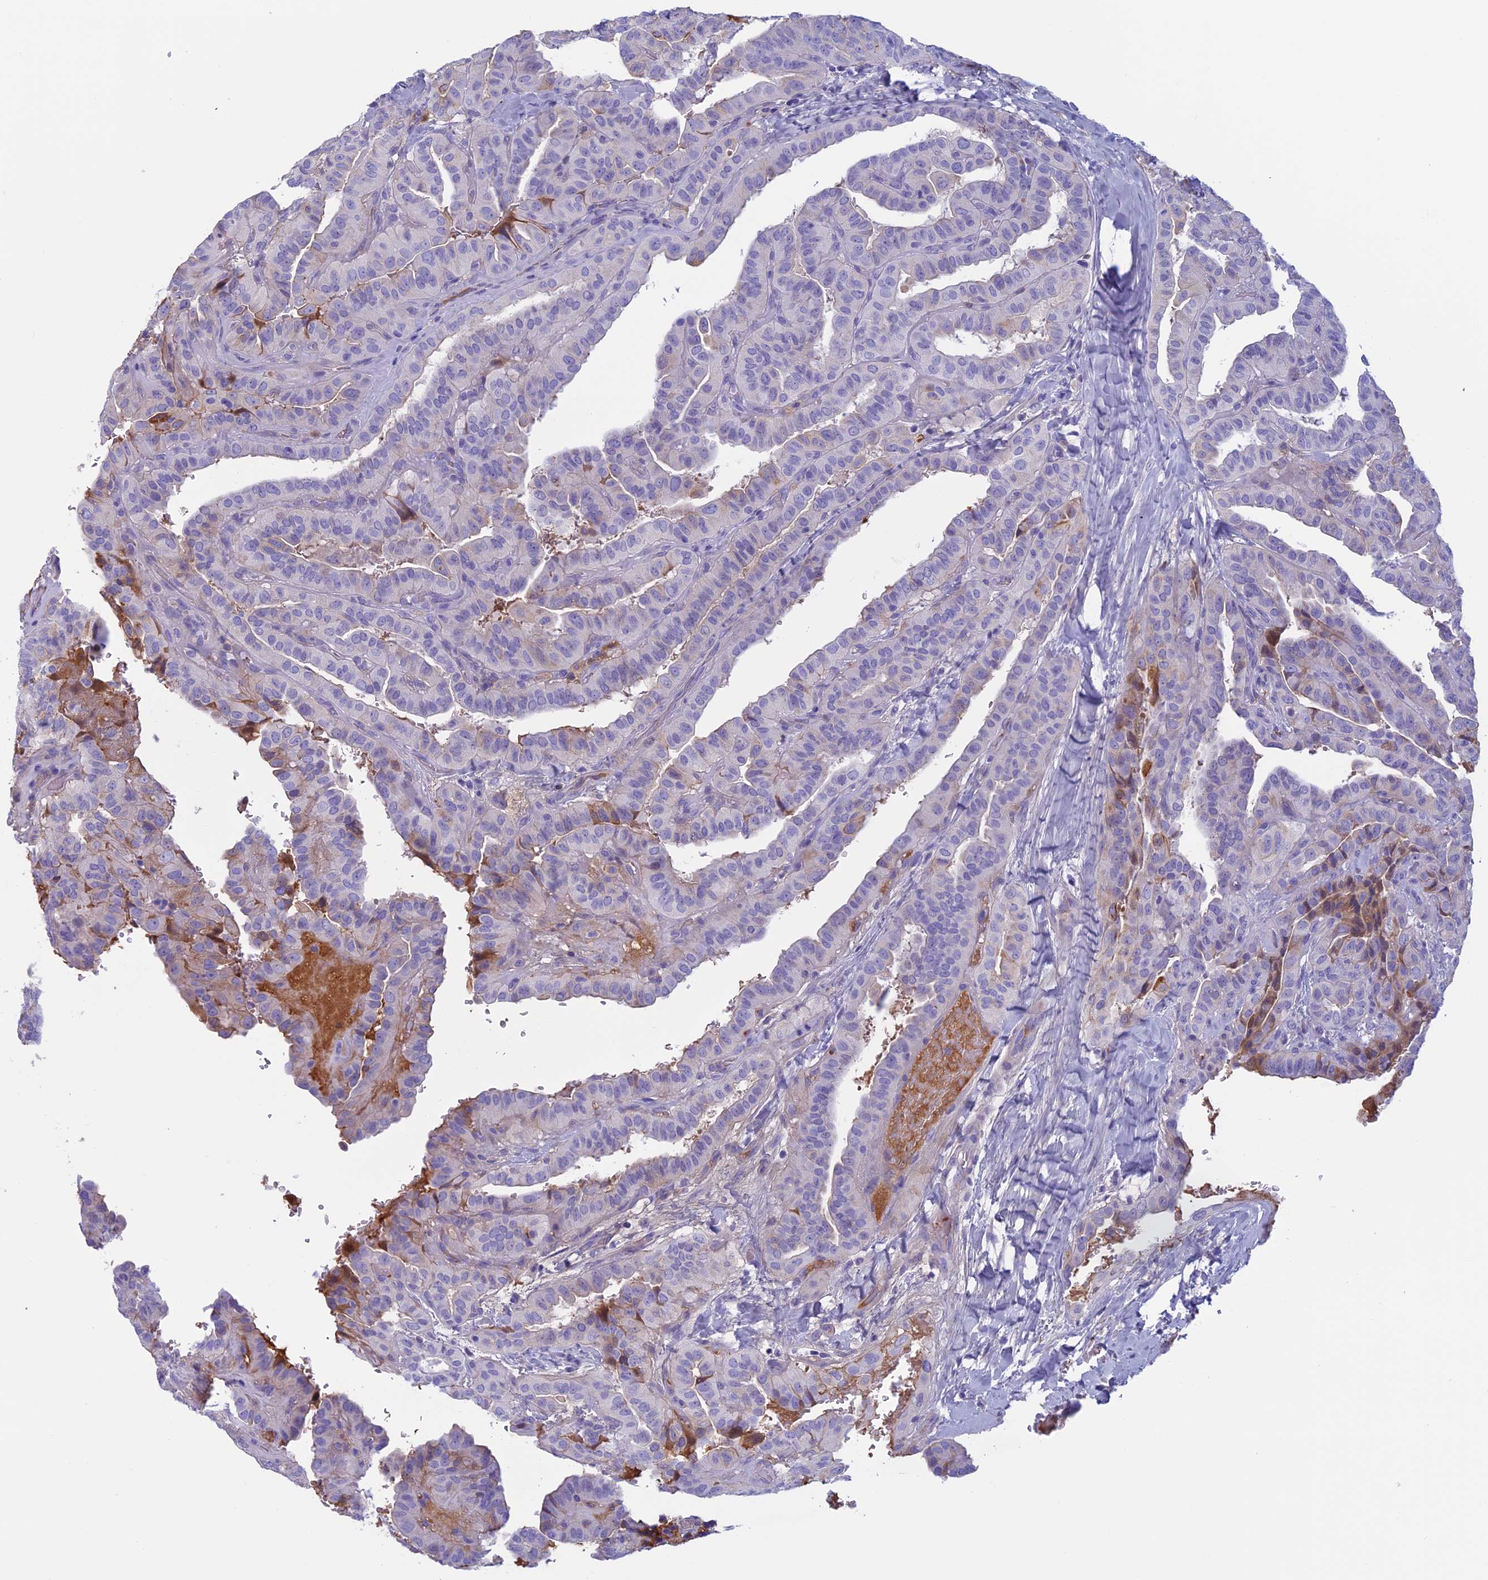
{"staining": {"intensity": "moderate", "quantity": "<25%", "location": "cytoplasmic/membranous"}, "tissue": "thyroid cancer", "cell_type": "Tumor cells", "image_type": "cancer", "snomed": [{"axis": "morphology", "description": "Papillary adenocarcinoma, NOS"}, {"axis": "topography", "description": "Thyroid gland"}], "caption": "Thyroid cancer (papillary adenocarcinoma) was stained to show a protein in brown. There is low levels of moderate cytoplasmic/membranous positivity in approximately <25% of tumor cells.", "gene": "ANGPTL2", "patient": {"sex": "male", "age": 77}}